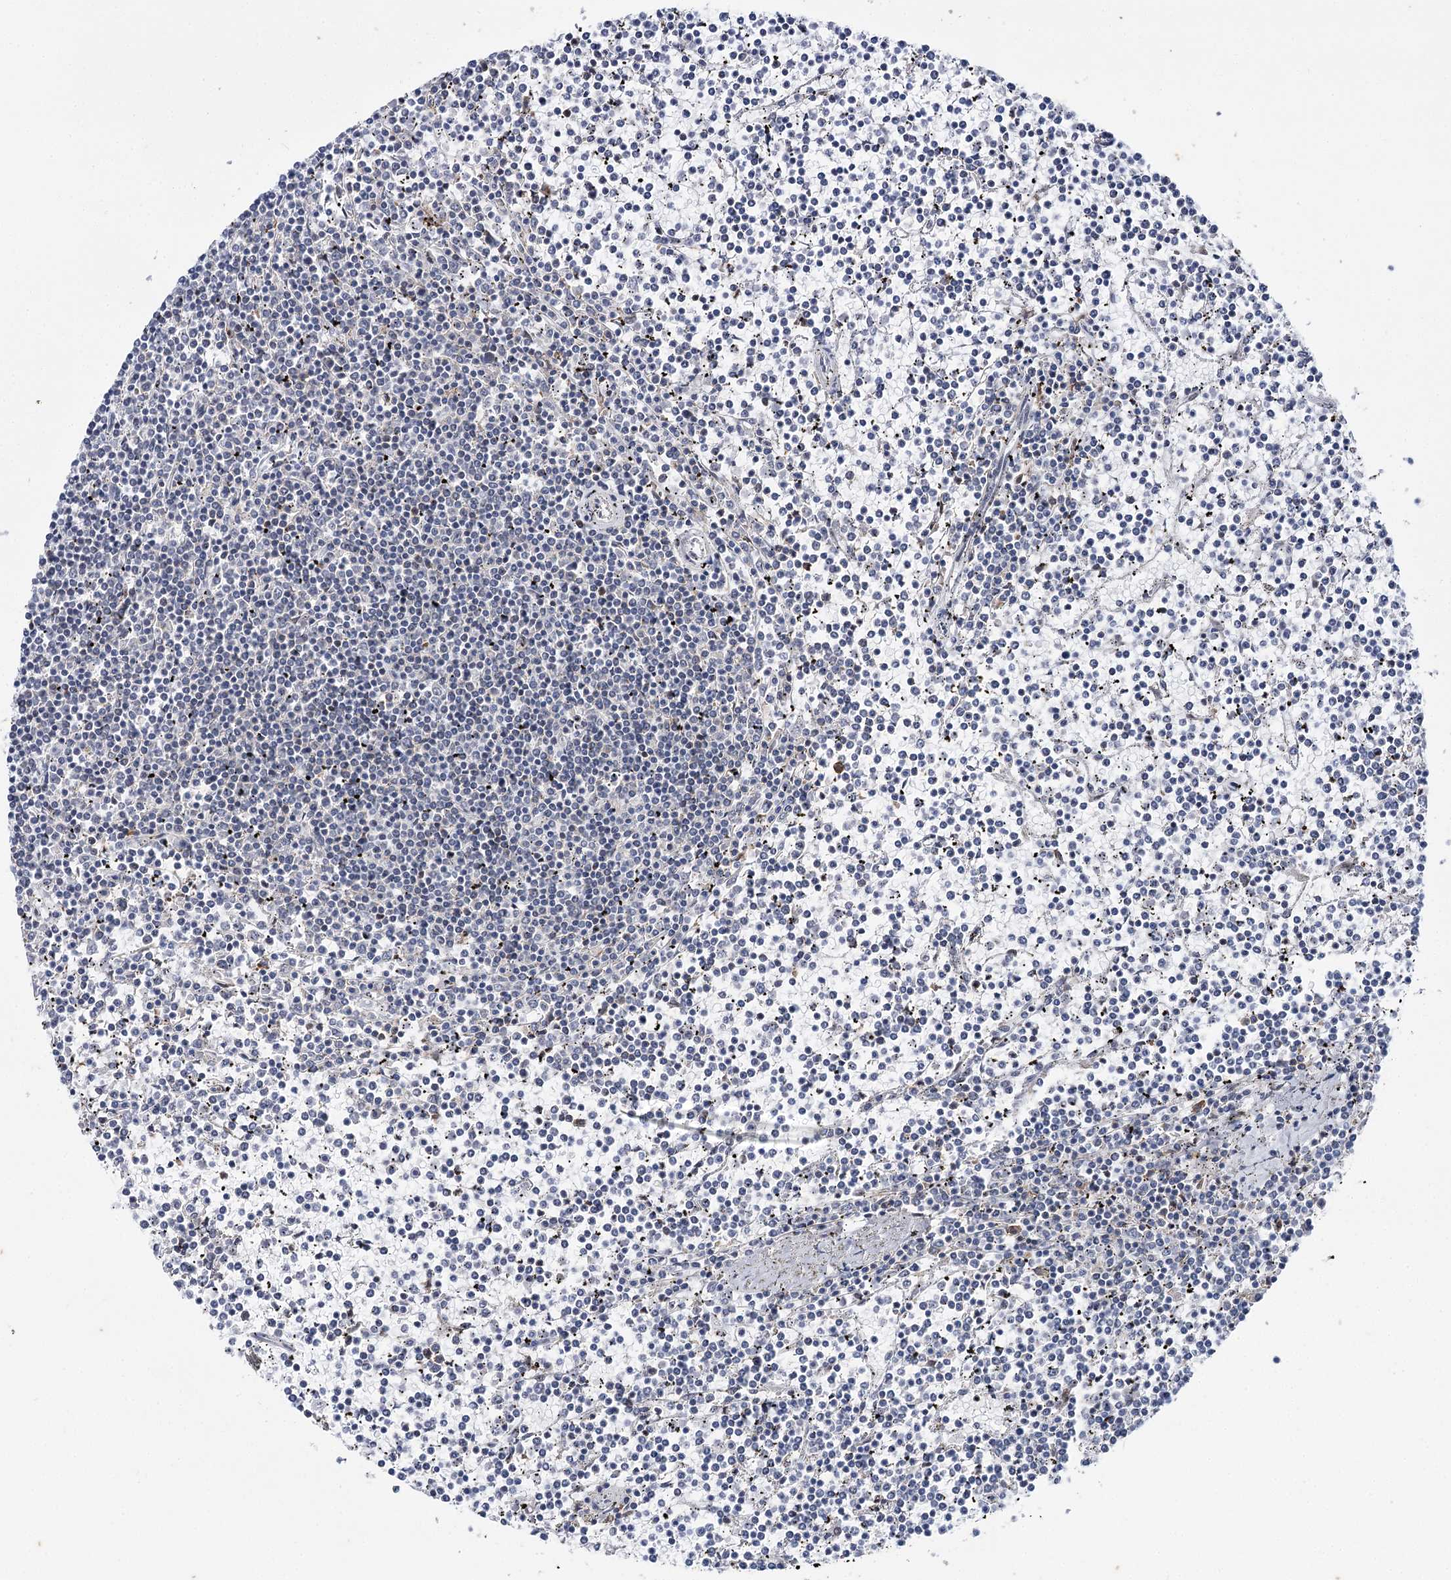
{"staining": {"intensity": "negative", "quantity": "none", "location": "none"}, "tissue": "lymphoma", "cell_type": "Tumor cells", "image_type": "cancer", "snomed": [{"axis": "morphology", "description": "Malignant lymphoma, non-Hodgkin's type, Low grade"}, {"axis": "topography", "description": "Spleen"}], "caption": "An IHC image of low-grade malignant lymphoma, non-Hodgkin's type is shown. There is no staining in tumor cells of low-grade malignant lymphoma, non-Hodgkin's type. Nuclei are stained in blue.", "gene": "AGXT2", "patient": {"sex": "female", "age": 19}}